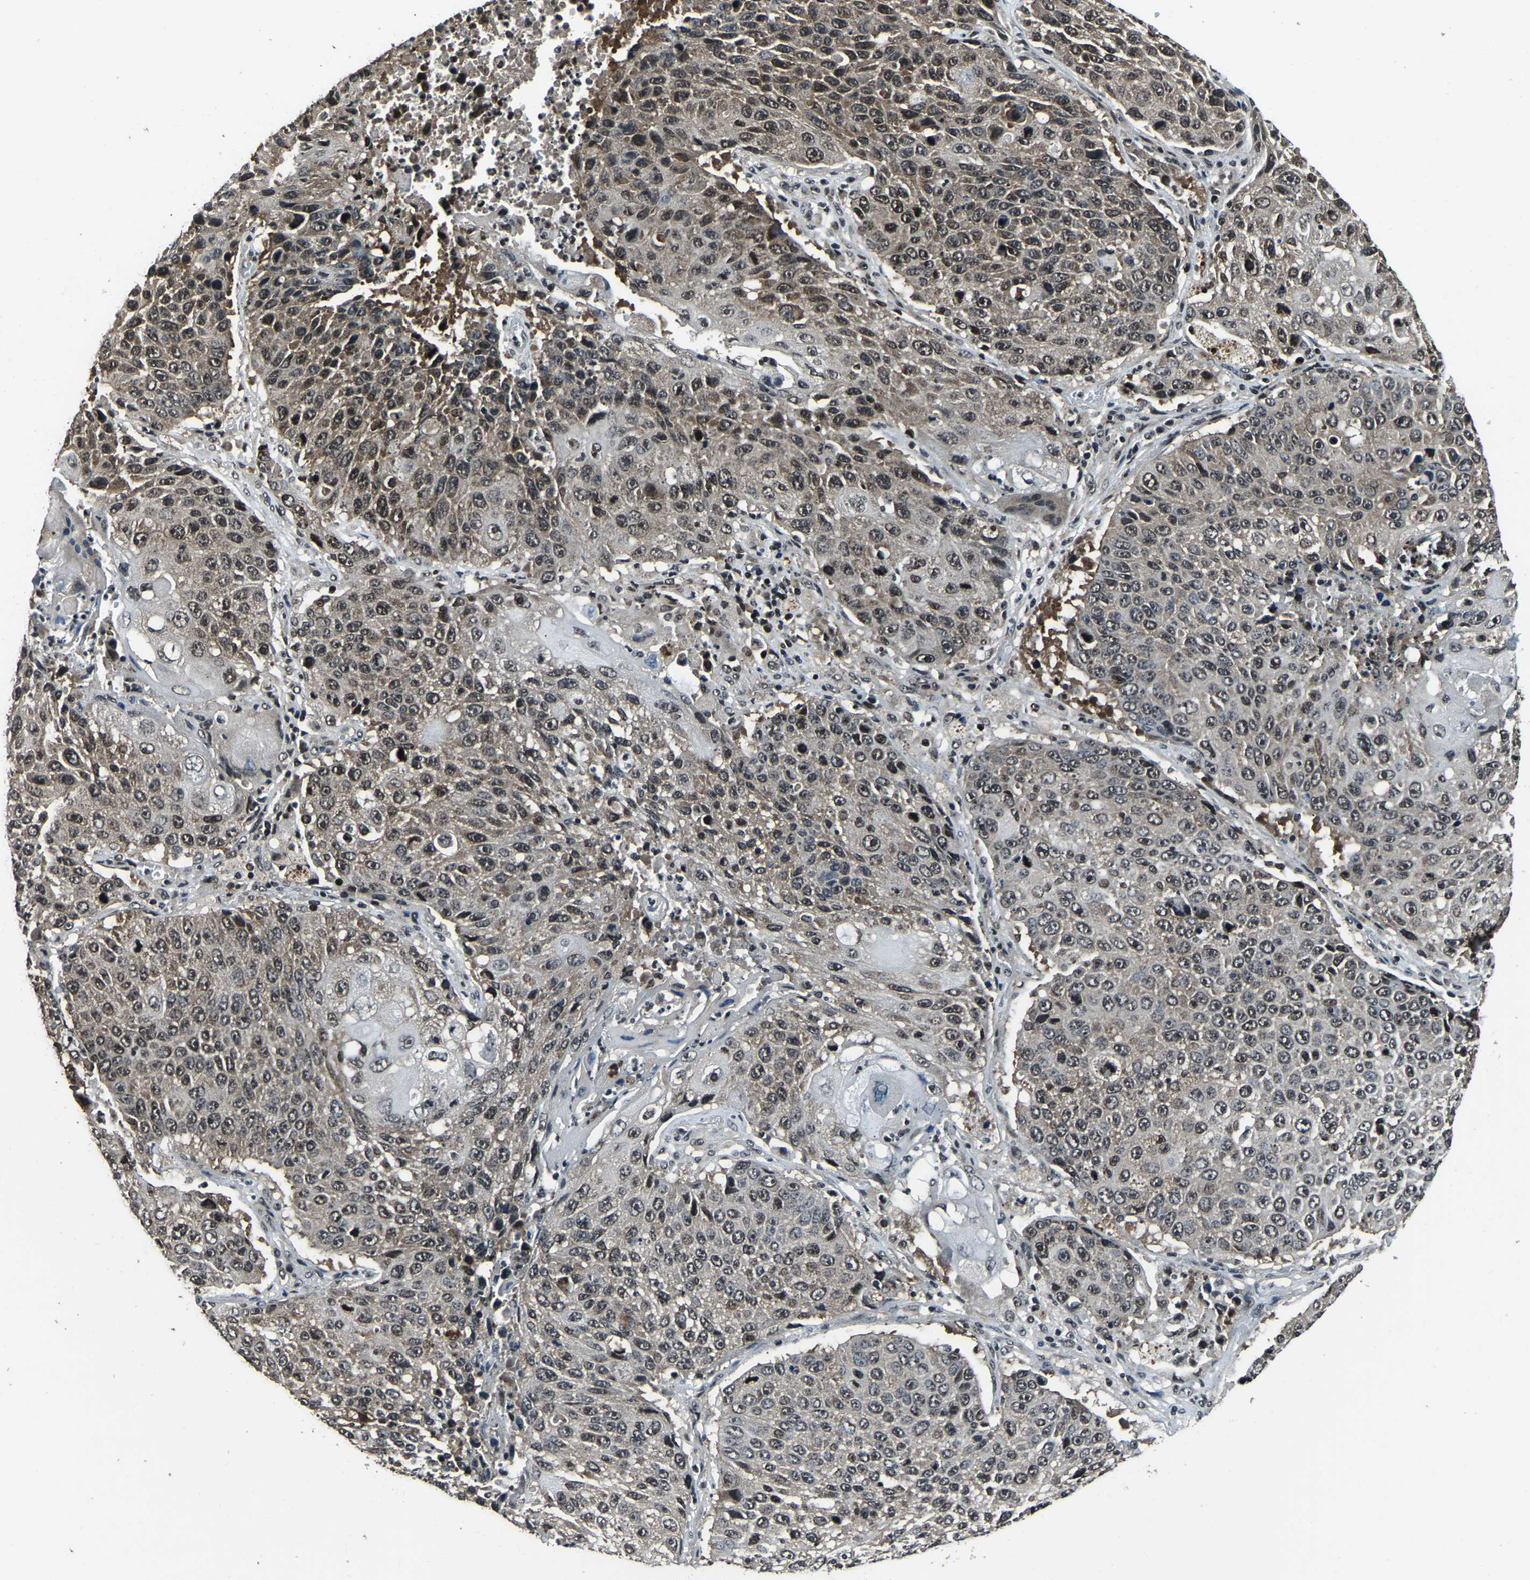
{"staining": {"intensity": "weak", "quantity": "25%-75%", "location": "cytoplasmic/membranous"}, "tissue": "lung cancer", "cell_type": "Tumor cells", "image_type": "cancer", "snomed": [{"axis": "morphology", "description": "Squamous cell carcinoma, NOS"}, {"axis": "topography", "description": "Lung"}], "caption": "Immunohistochemical staining of lung cancer (squamous cell carcinoma) displays low levels of weak cytoplasmic/membranous protein staining in about 25%-75% of tumor cells.", "gene": "ANKIB1", "patient": {"sex": "male", "age": 61}}